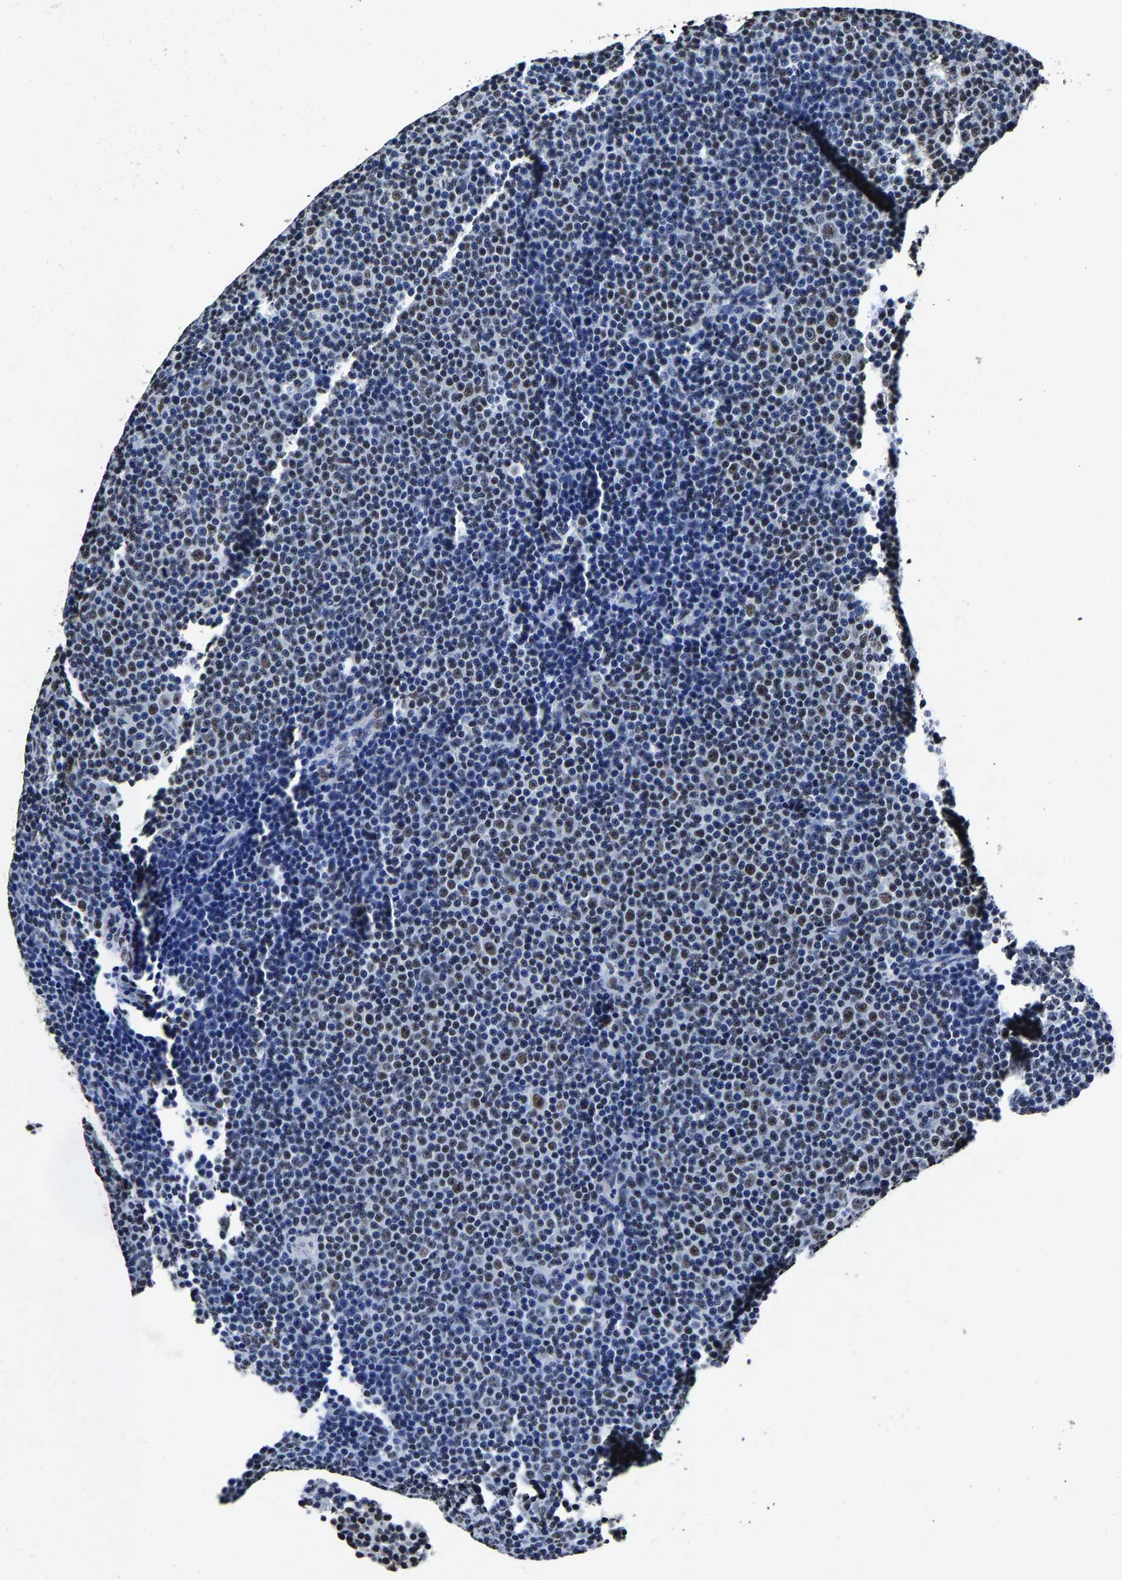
{"staining": {"intensity": "moderate", "quantity": ">75%", "location": "nuclear"}, "tissue": "lymphoma", "cell_type": "Tumor cells", "image_type": "cancer", "snomed": [{"axis": "morphology", "description": "Malignant lymphoma, non-Hodgkin's type, Low grade"}, {"axis": "topography", "description": "Lymph node"}], "caption": "Malignant lymphoma, non-Hodgkin's type (low-grade) stained for a protein (brown) displays moderate nuclear positive staining in about >75% of tumor cells.", "gene": "RBM45", "patient": {"sex": "female", "age": 67}}